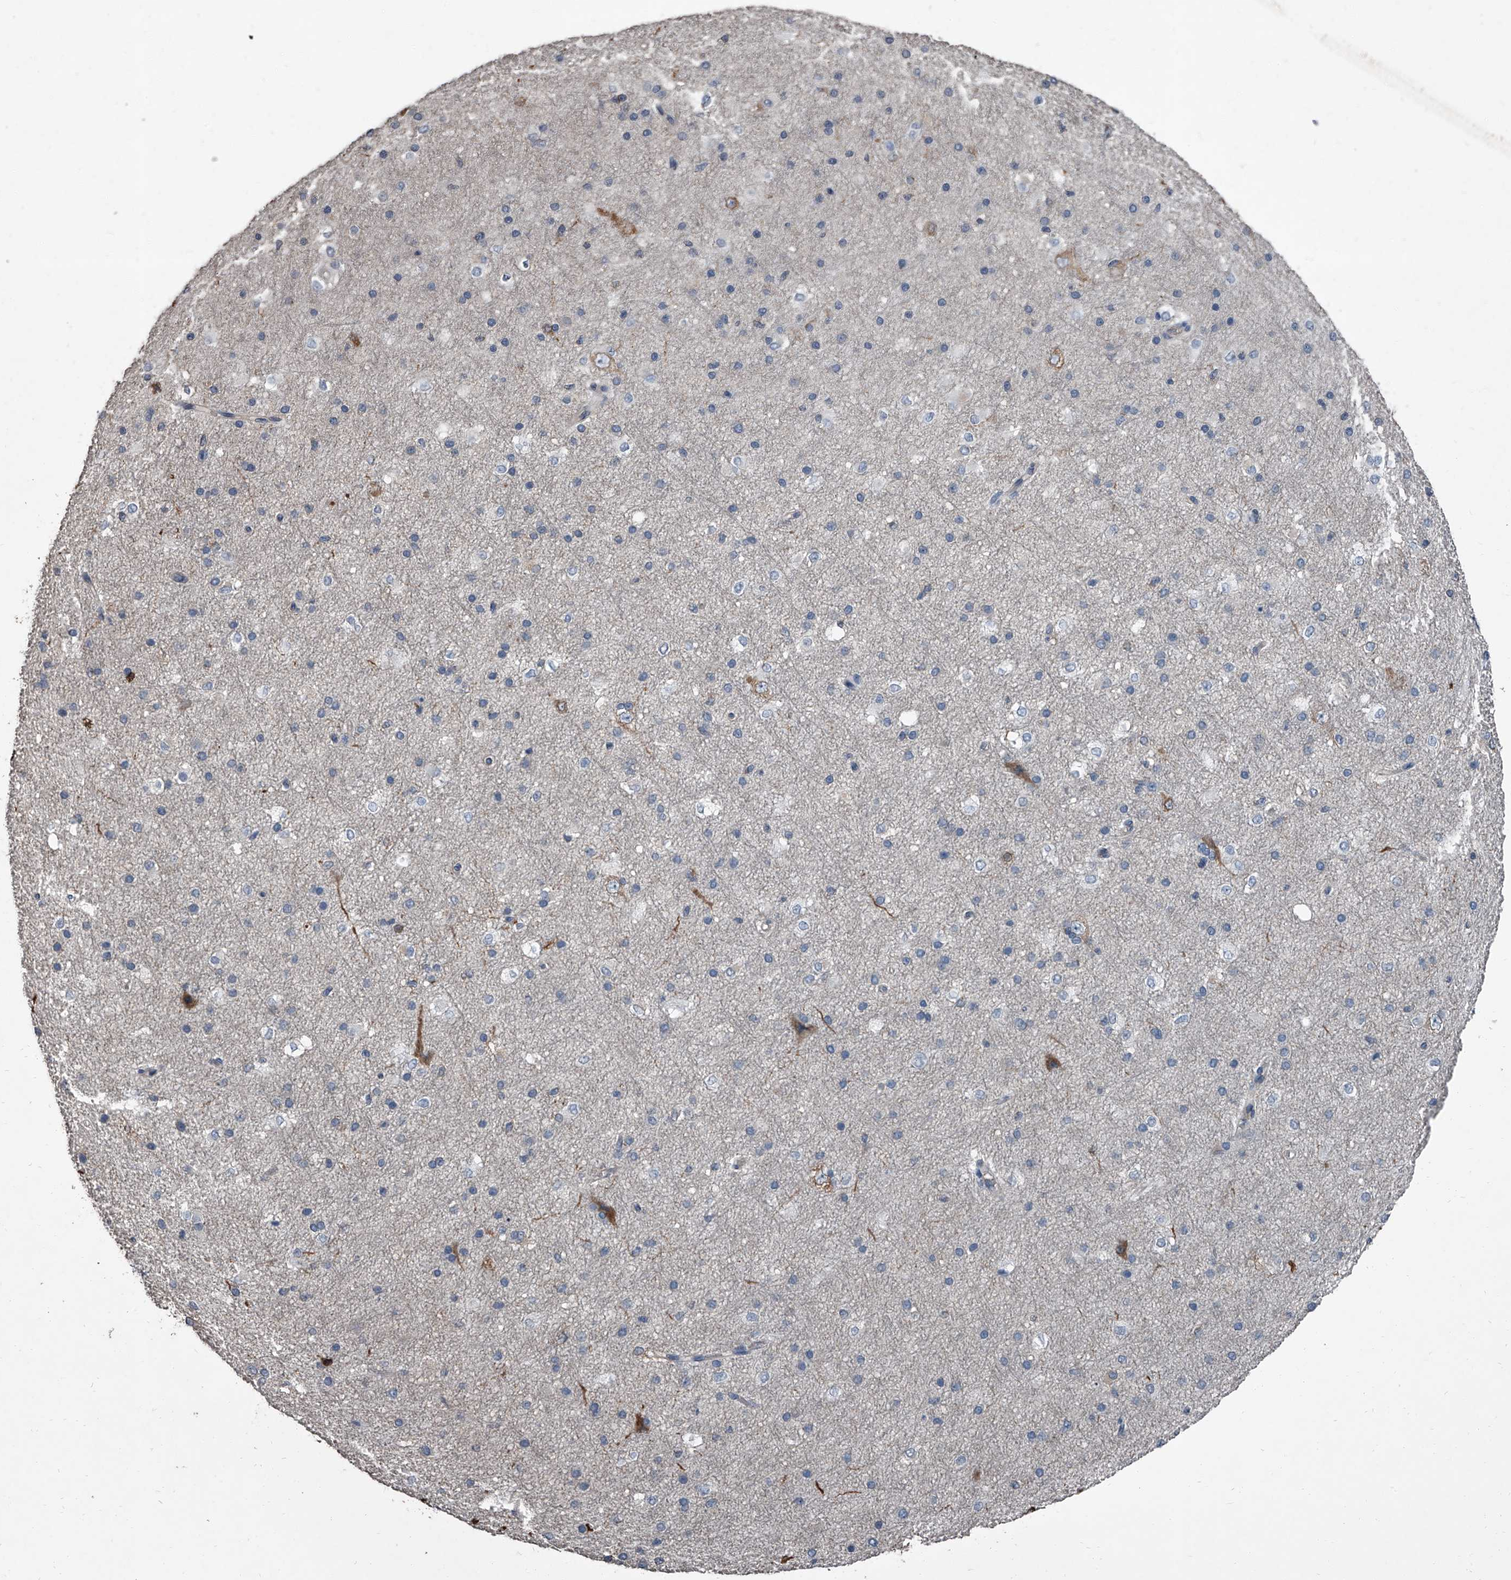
{"staining": {"intensity": "negative", "quantity": "none", "location": "none"}, "tissue": "cerebral cortex", "cell_type": "Endothelial cells", "image_type": "normal", "snomed": [{"axis": "morphology", "description": "Normal tissue, NOS"}, {"axis": "morphology", "description": "Developmental malformation"}, {"axis": "topography", "description": "Cerebral cortex"}], "caption": "The image demonstrates no significant positivity in endothelial cells of cerebral cortex.", "gene": "OARD1", "patient": {"sex": "female", "age": 30}}